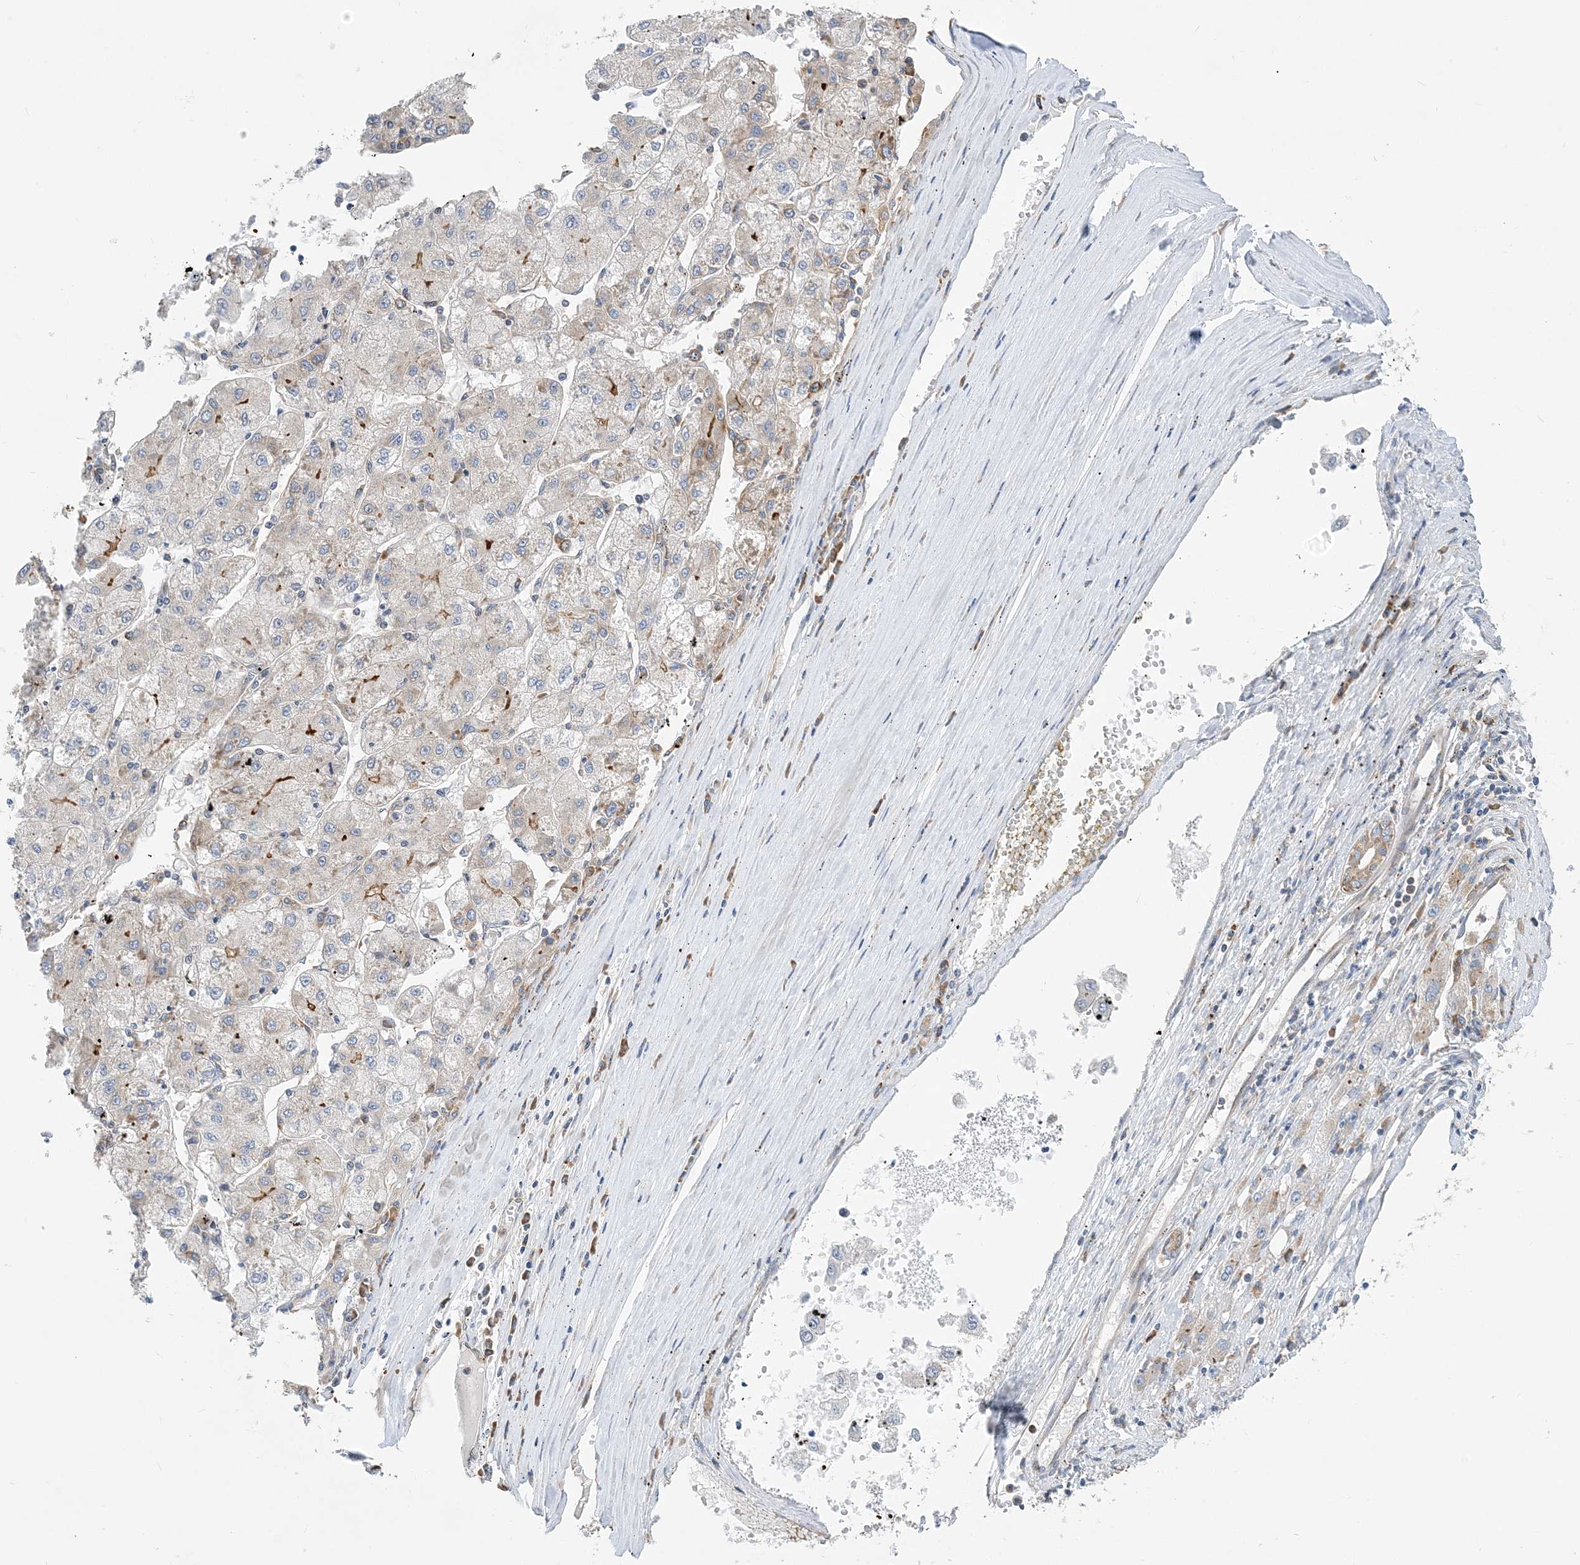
{"staining": {"intensity": "negative", "quantity": "none", "location": "none"}, "tissue": "liver cancer", "cell_type": "Tumor cells", "image_type": "cancer", "snomed": [{"axis": "morphology", "description": "Carcinoma, Hepatocellular, NOS"}, {"axis": "topography", "description": "Liver"}], "caption": "This is an immunohistochemistry histopathology image of hepatocellular carcinoma (liver). There is no staining in tumor cells.", "gene": "LARP4B", "patient": {"sex": "male", "age": 72}}